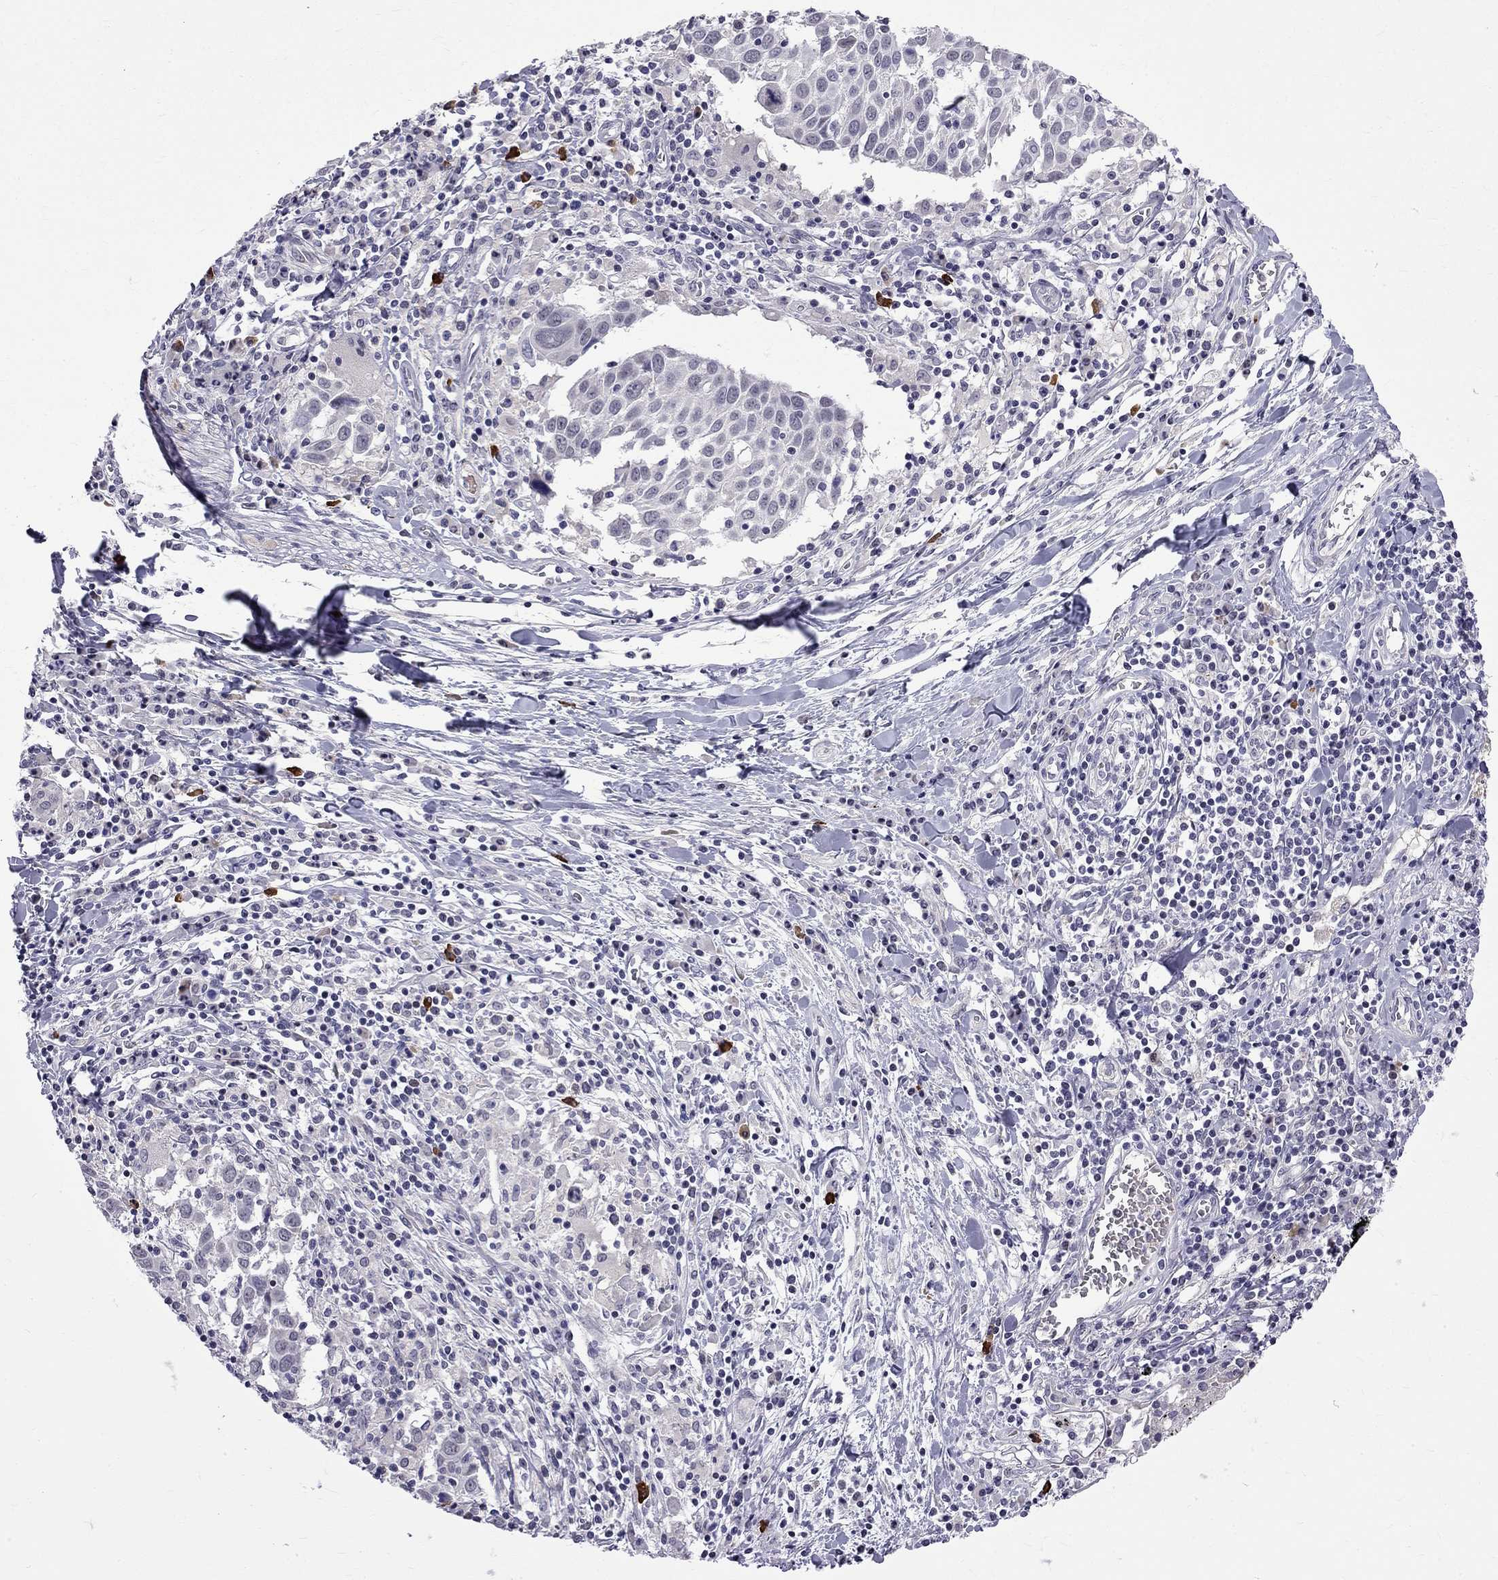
{"staining": {"intensity": "negative", "quantity": "none", "location": "none"}, "tissue": "lung cancer", "cell_type": "Tumor cells", "image_type": "cancer", "snomed": [{"axis": "morphology", "description": "Squamous cell carcinoma, NOS"}, {"axis": "topography", "description": "Lung"}], "caption": "IHC of human squamous cell carcinoma (lung) displays no staining in tumor cells.", "gene": "RTL9", "patient": {"sex": "male", "age": 57}}